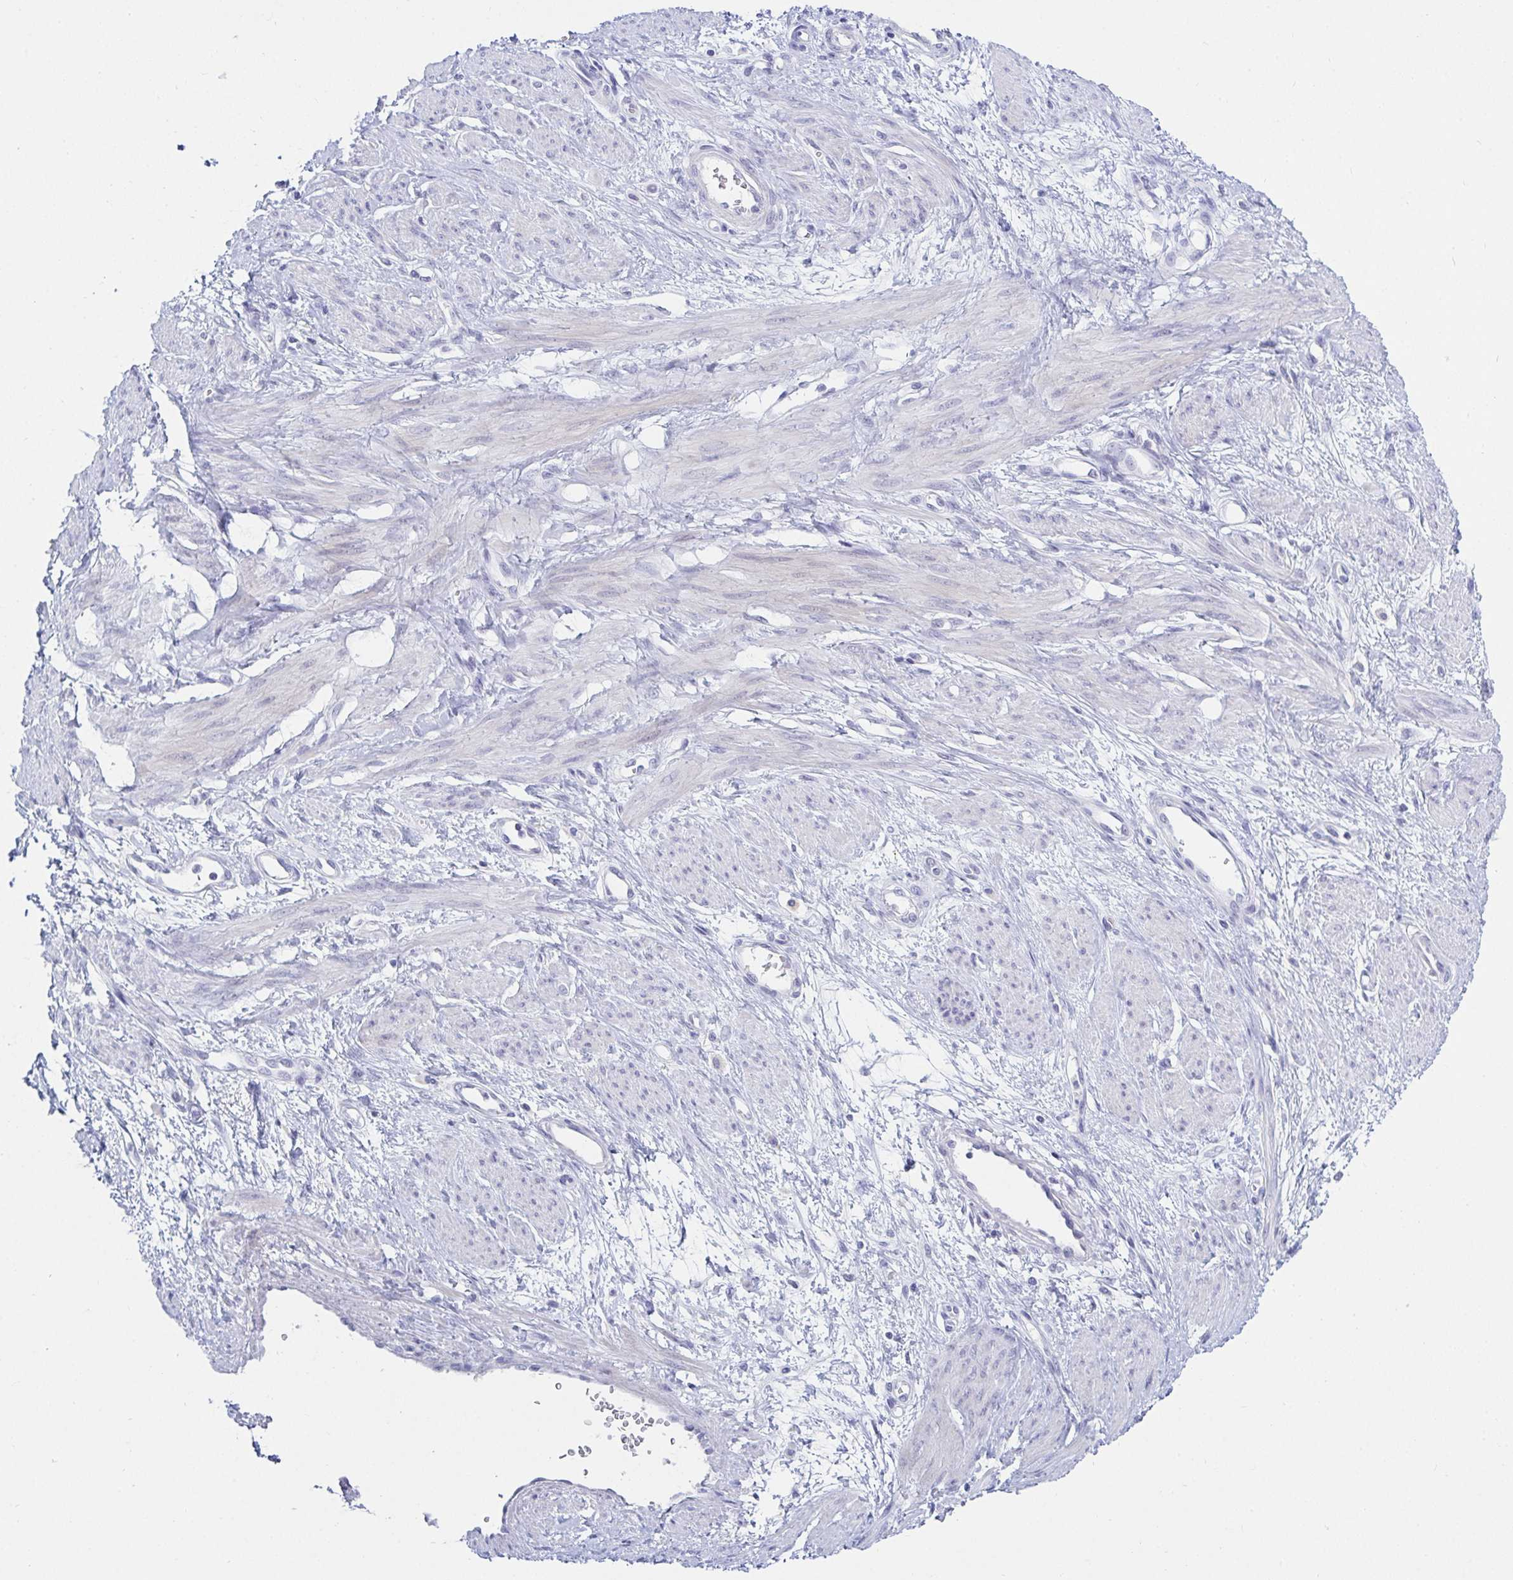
{"staining": {"intensity": "negative", "quantity": "none", "location": "none"}, "tissue": "smooth muscle", "cell_type": "Smooth muscle cells", "image_type": "normal", "snomed": [{"axis": "morphology", "description": "Normal tissue, NOS"}, {"axis": "topography", "description": "Smooth muscle"}, {"axis": "topography", "description": "Uterus"}], "caption": "This is a histopathology image of immunohistochemistry staining of normal smooth muscle, which shows no expression in smooth muscle cells. (DAB immunohistochemistry with hematoxylin counter stain).", "gene": "OR10K1", "patient": {"sex": "female", "age": 39}}